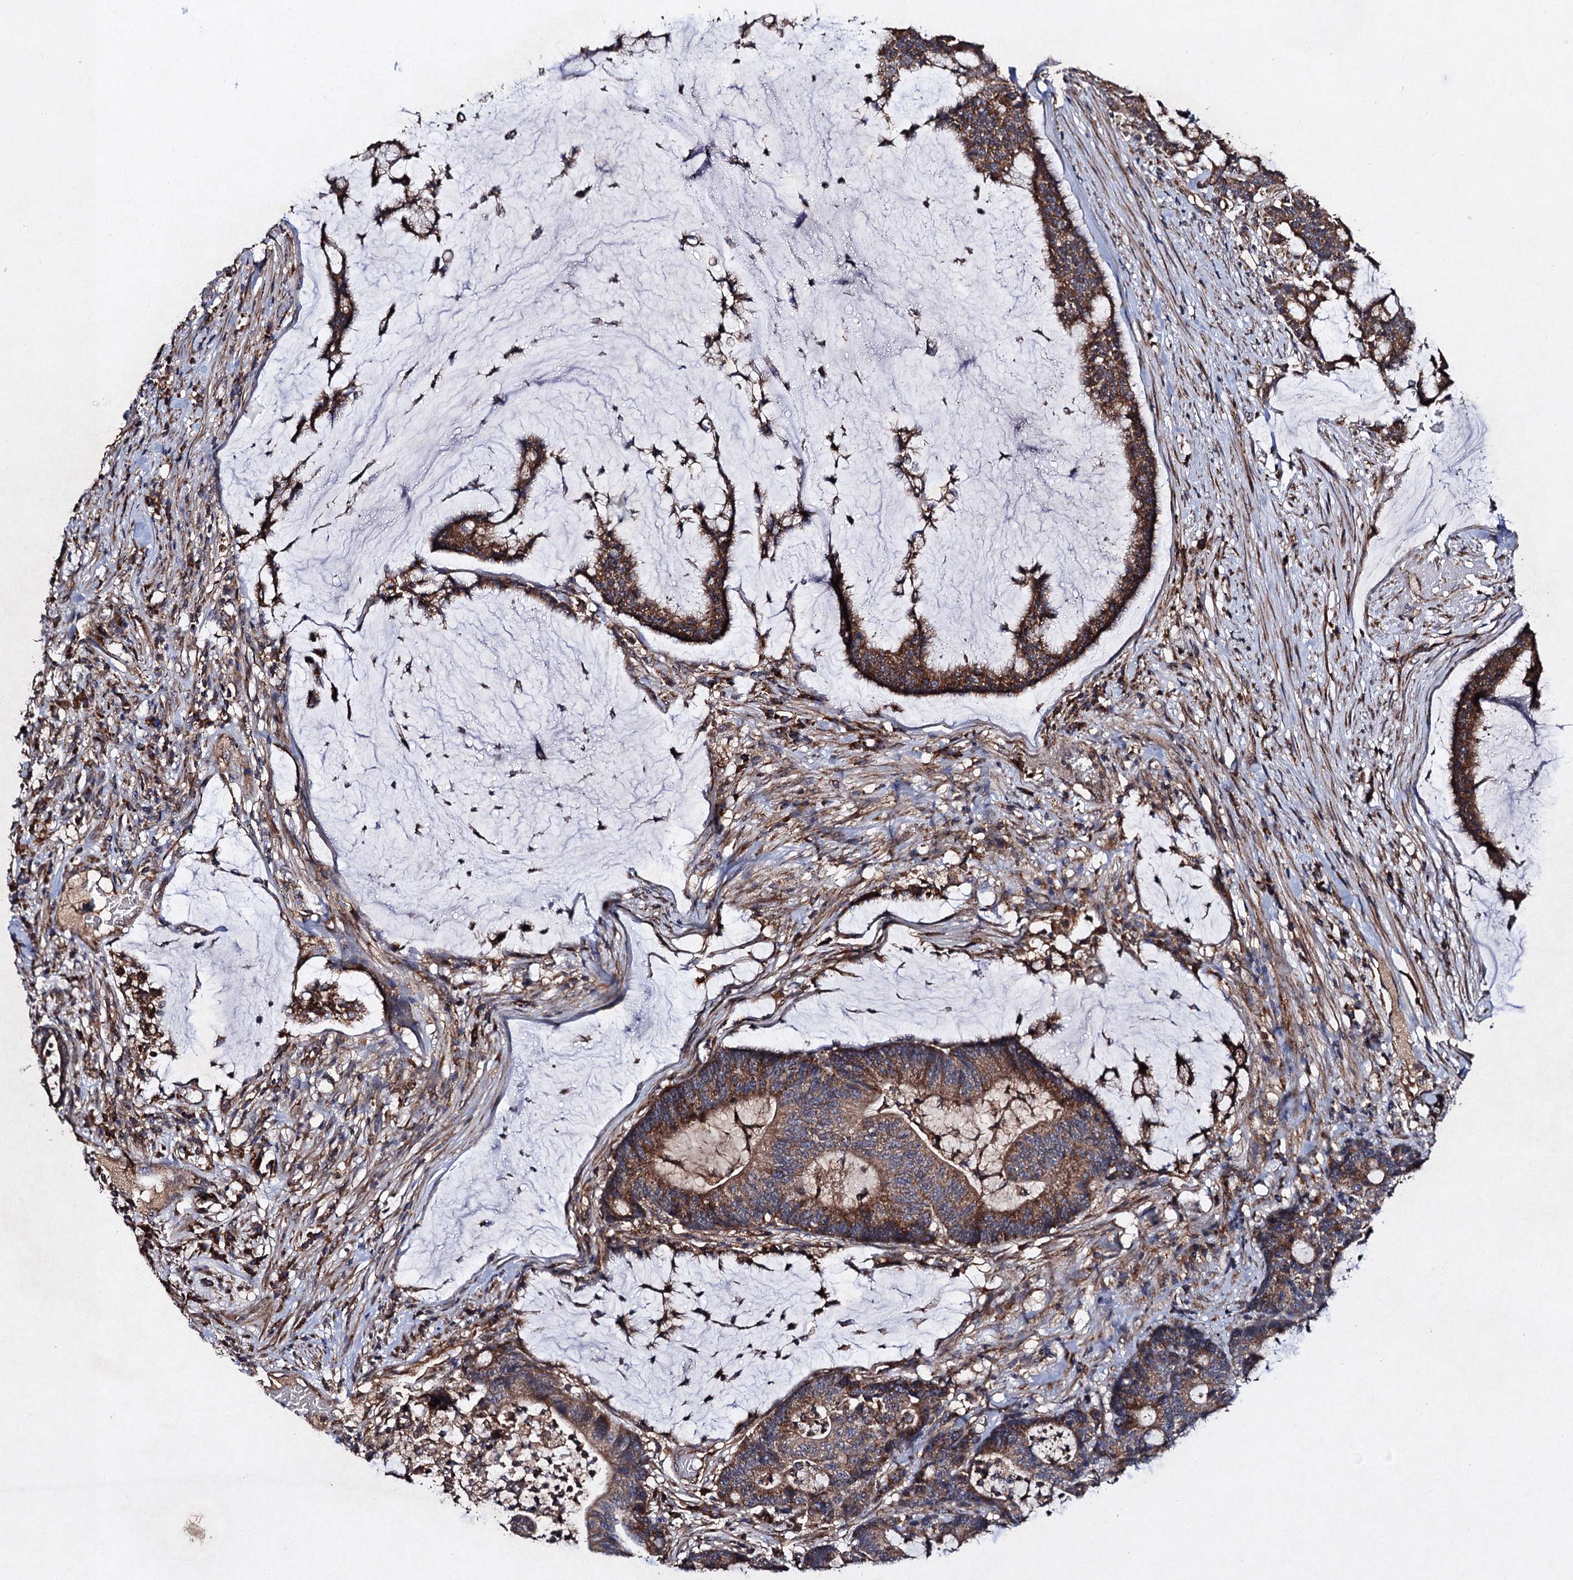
{"staining": {"intensity": "moderate", "quantity": "25%-75%", "location": "cytoplasmic/membranous"}, "tissue": "colorectal cancer", "cell_type": "Tumor cells", "image_type": "cancer", "snomed": [{"axis": "morphology", "description": "Adenocarcinoma, NOS"}, {"axis": "topography", "description": "Colon"}], "caption": "Colorectal cancer was stained to show a protein in brown. There is medium levels of moderate cytoplasmic/membranous staining in about 25%-75% of tumor cells. (IHC, brightfield microscopy, high magnification).", "gene": "NDUFA13", "patient": {"sex": "female", "age": 84}}